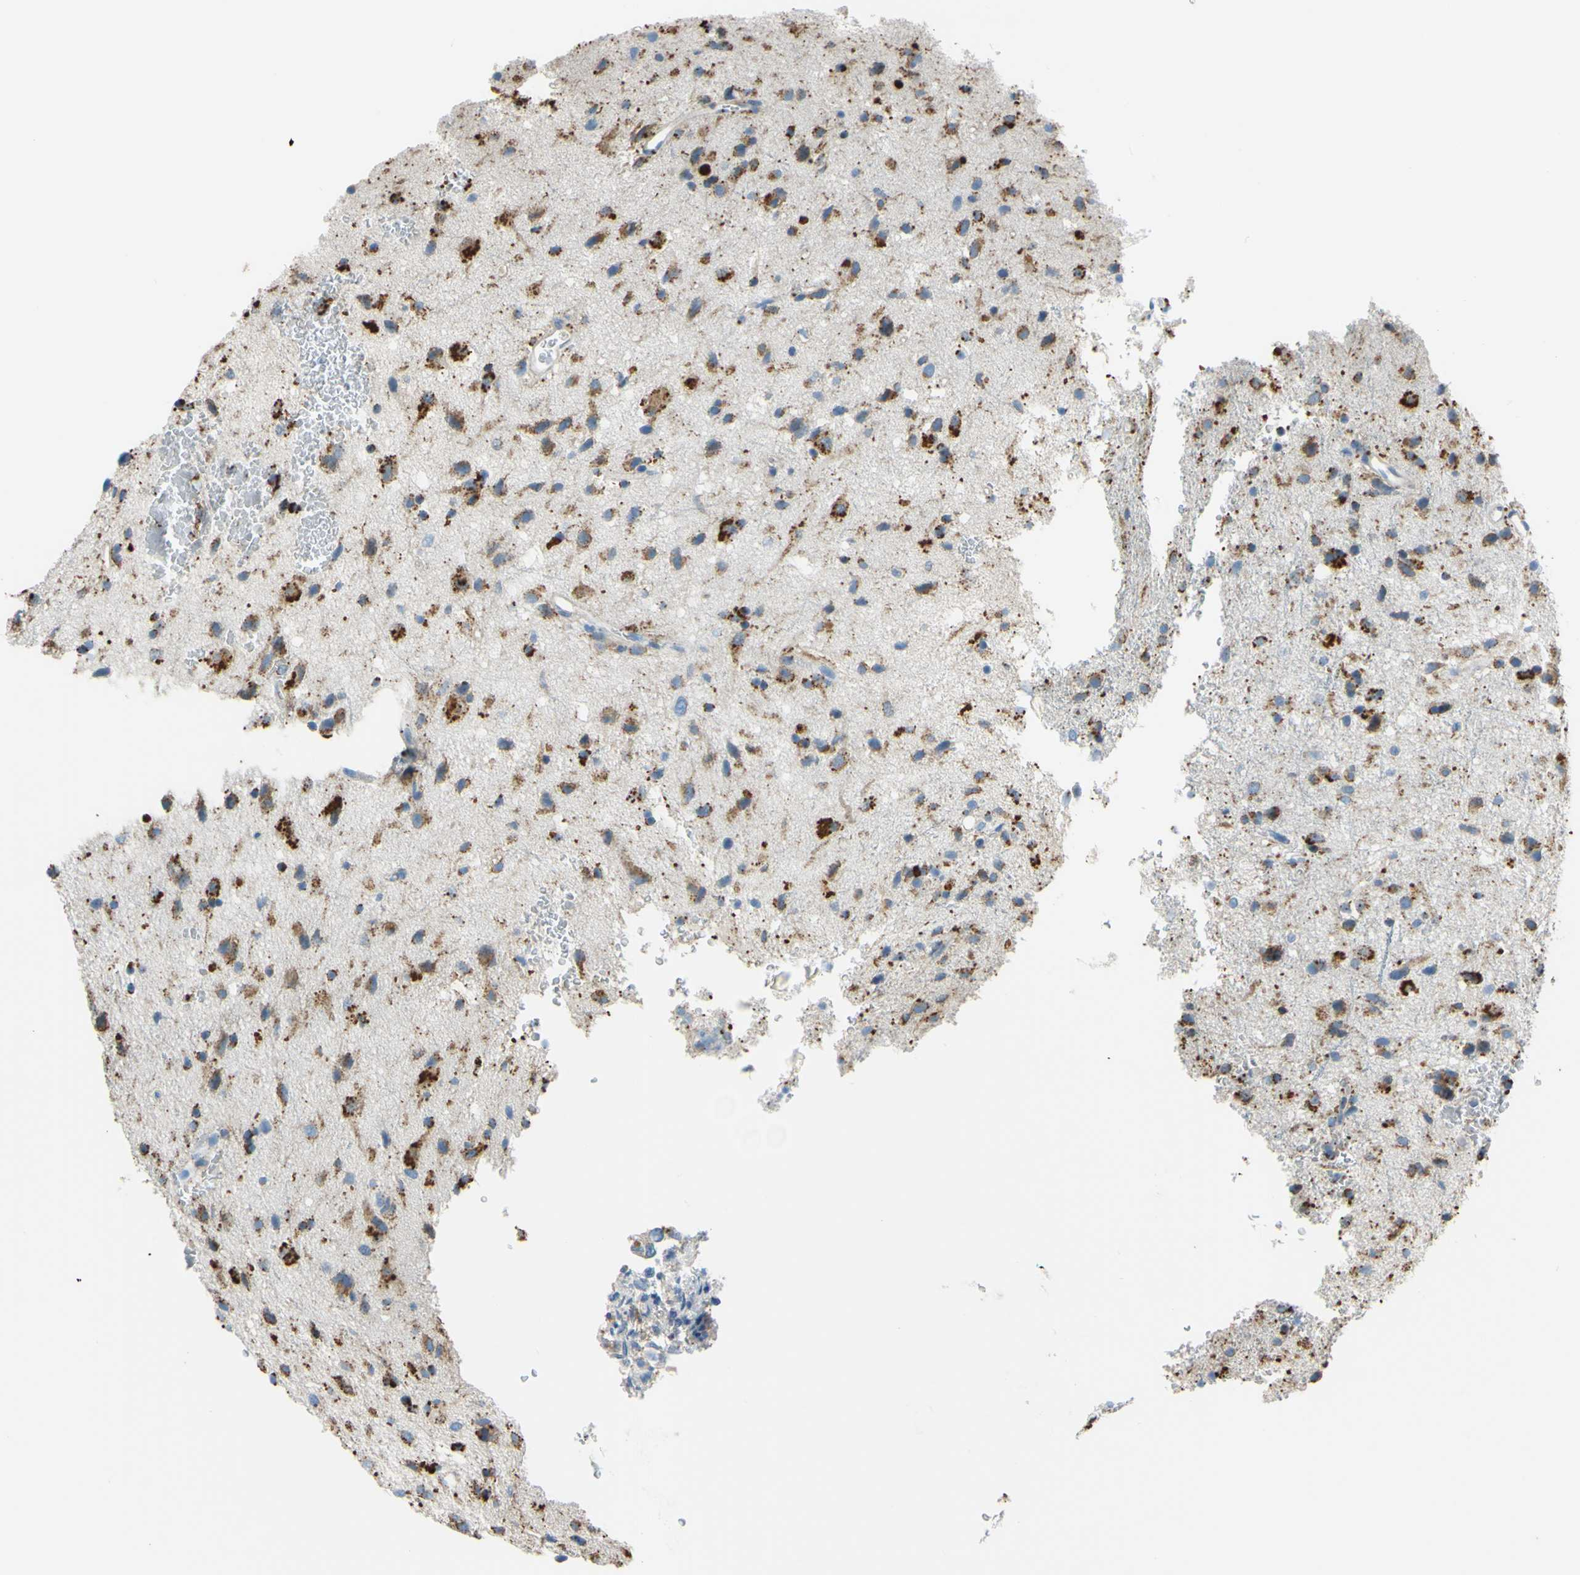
{"staining": {"intensity": "strong", "quantity": ">75%", "location": "cytoplasmic/membranous"}, "tissue": "glioma", "cell_type": "Tumor cells", "image_type": "cancer", "snomed": [{"axis": "morphology", "description": "Glioma, malignant, Low grade"}, {"axis": "topography", "description": "Brain"}], "caption": "Immunohistochemical staining of low-grade glioma (malignant) displays high levels of strong cytoplasmic/membranous protein expression in about >75% of tumor cells.", "gene": "CTSD", "patient": {"sex": "male", "age": 77}}